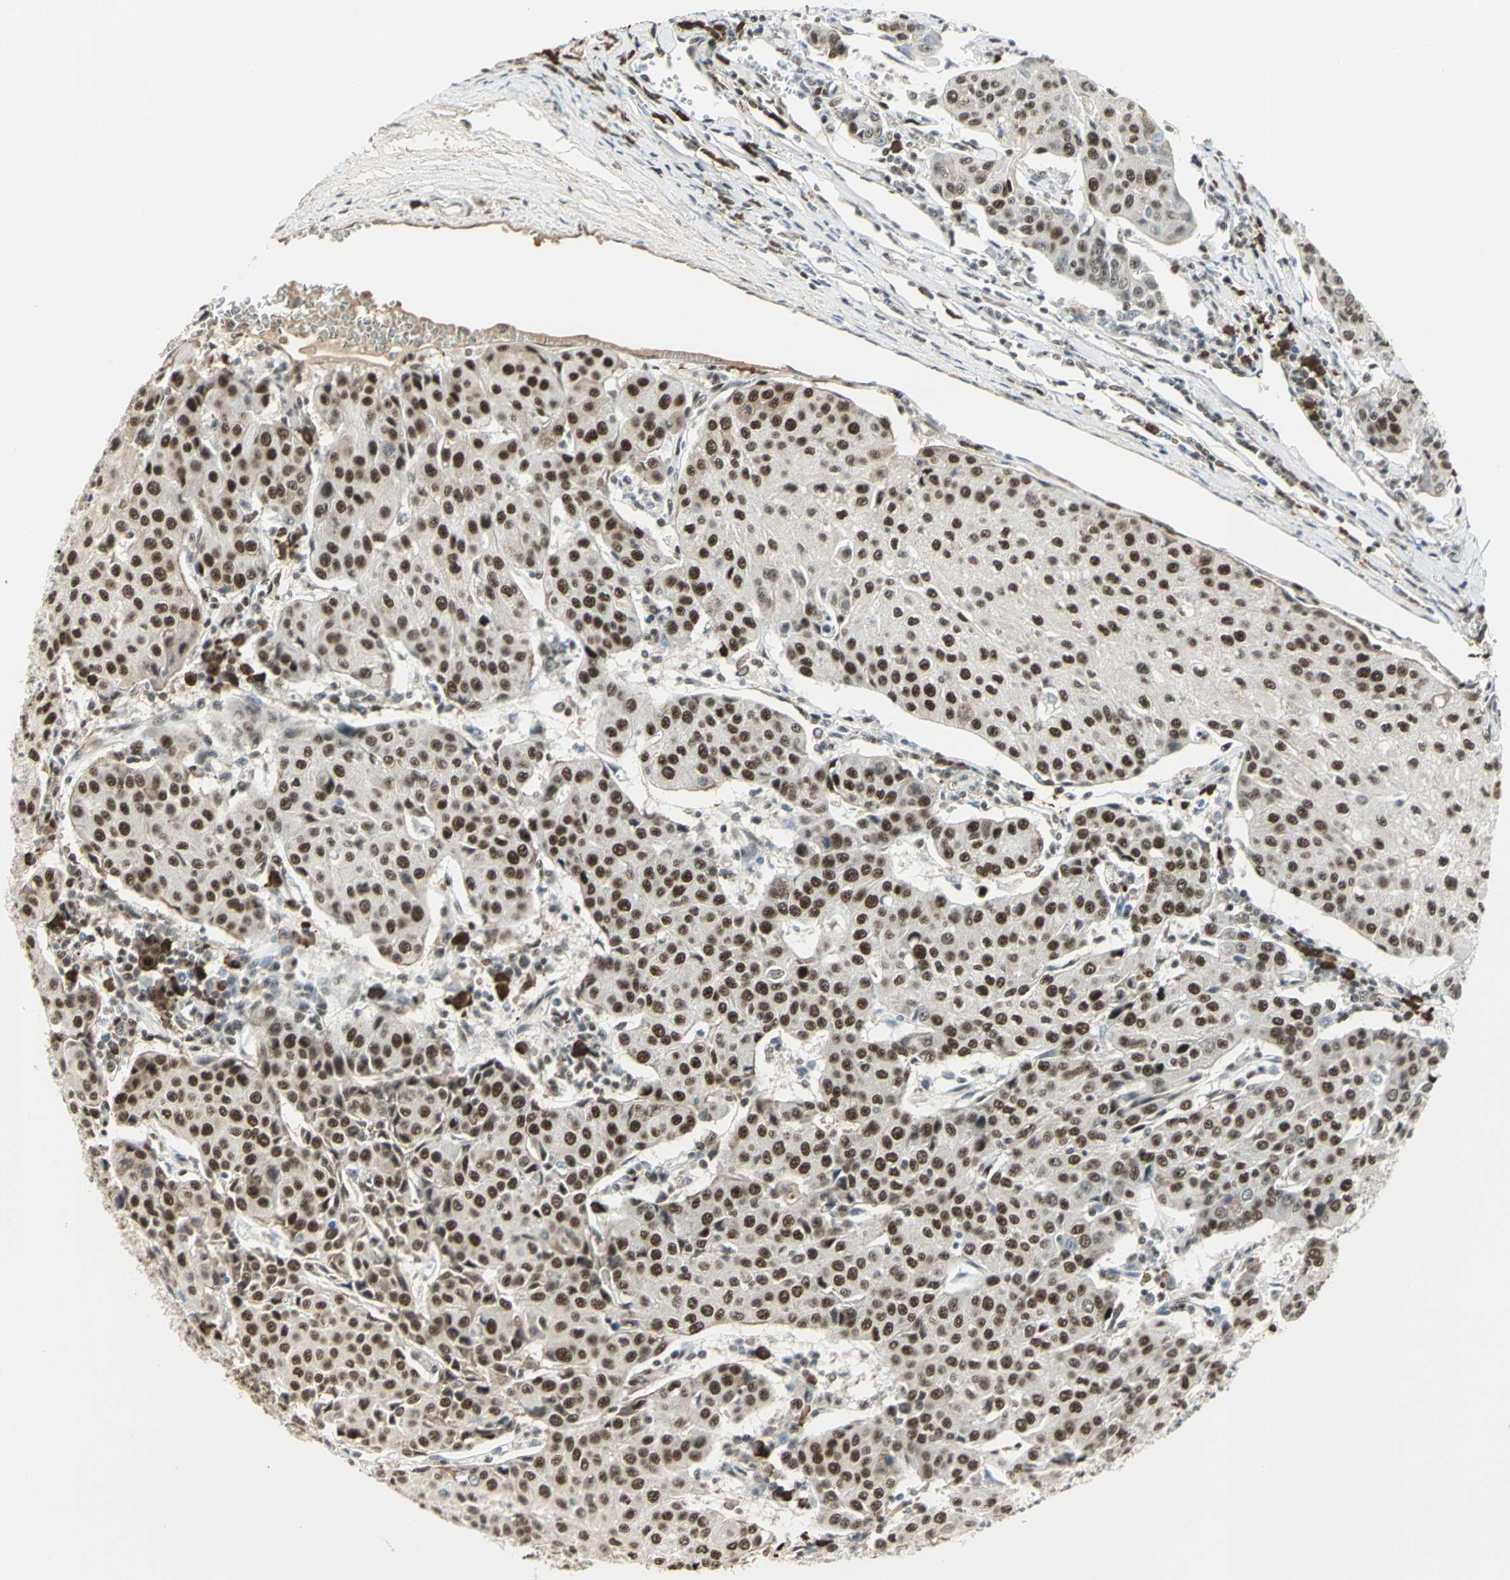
{"staining": {"intensity": "strong", "quantity": ">75%", "location": "nuclear"}, "tissue": "urothelial cancer", "cell_type": "Tumor cells", "image_type": "cancer", "snomed": [{"axis": "morphology", "description": "Urothelial carcinoma, High grade"}, {"axis": "topography", "description": "Urinary bladder"}], "caption": "A photomicrograph of urothelial cancer stained for a protein reveals strong nuclear brown staining in tumor cells.", "gene": "CCNT1", "patient": {"sex": "female", "age": 85}}